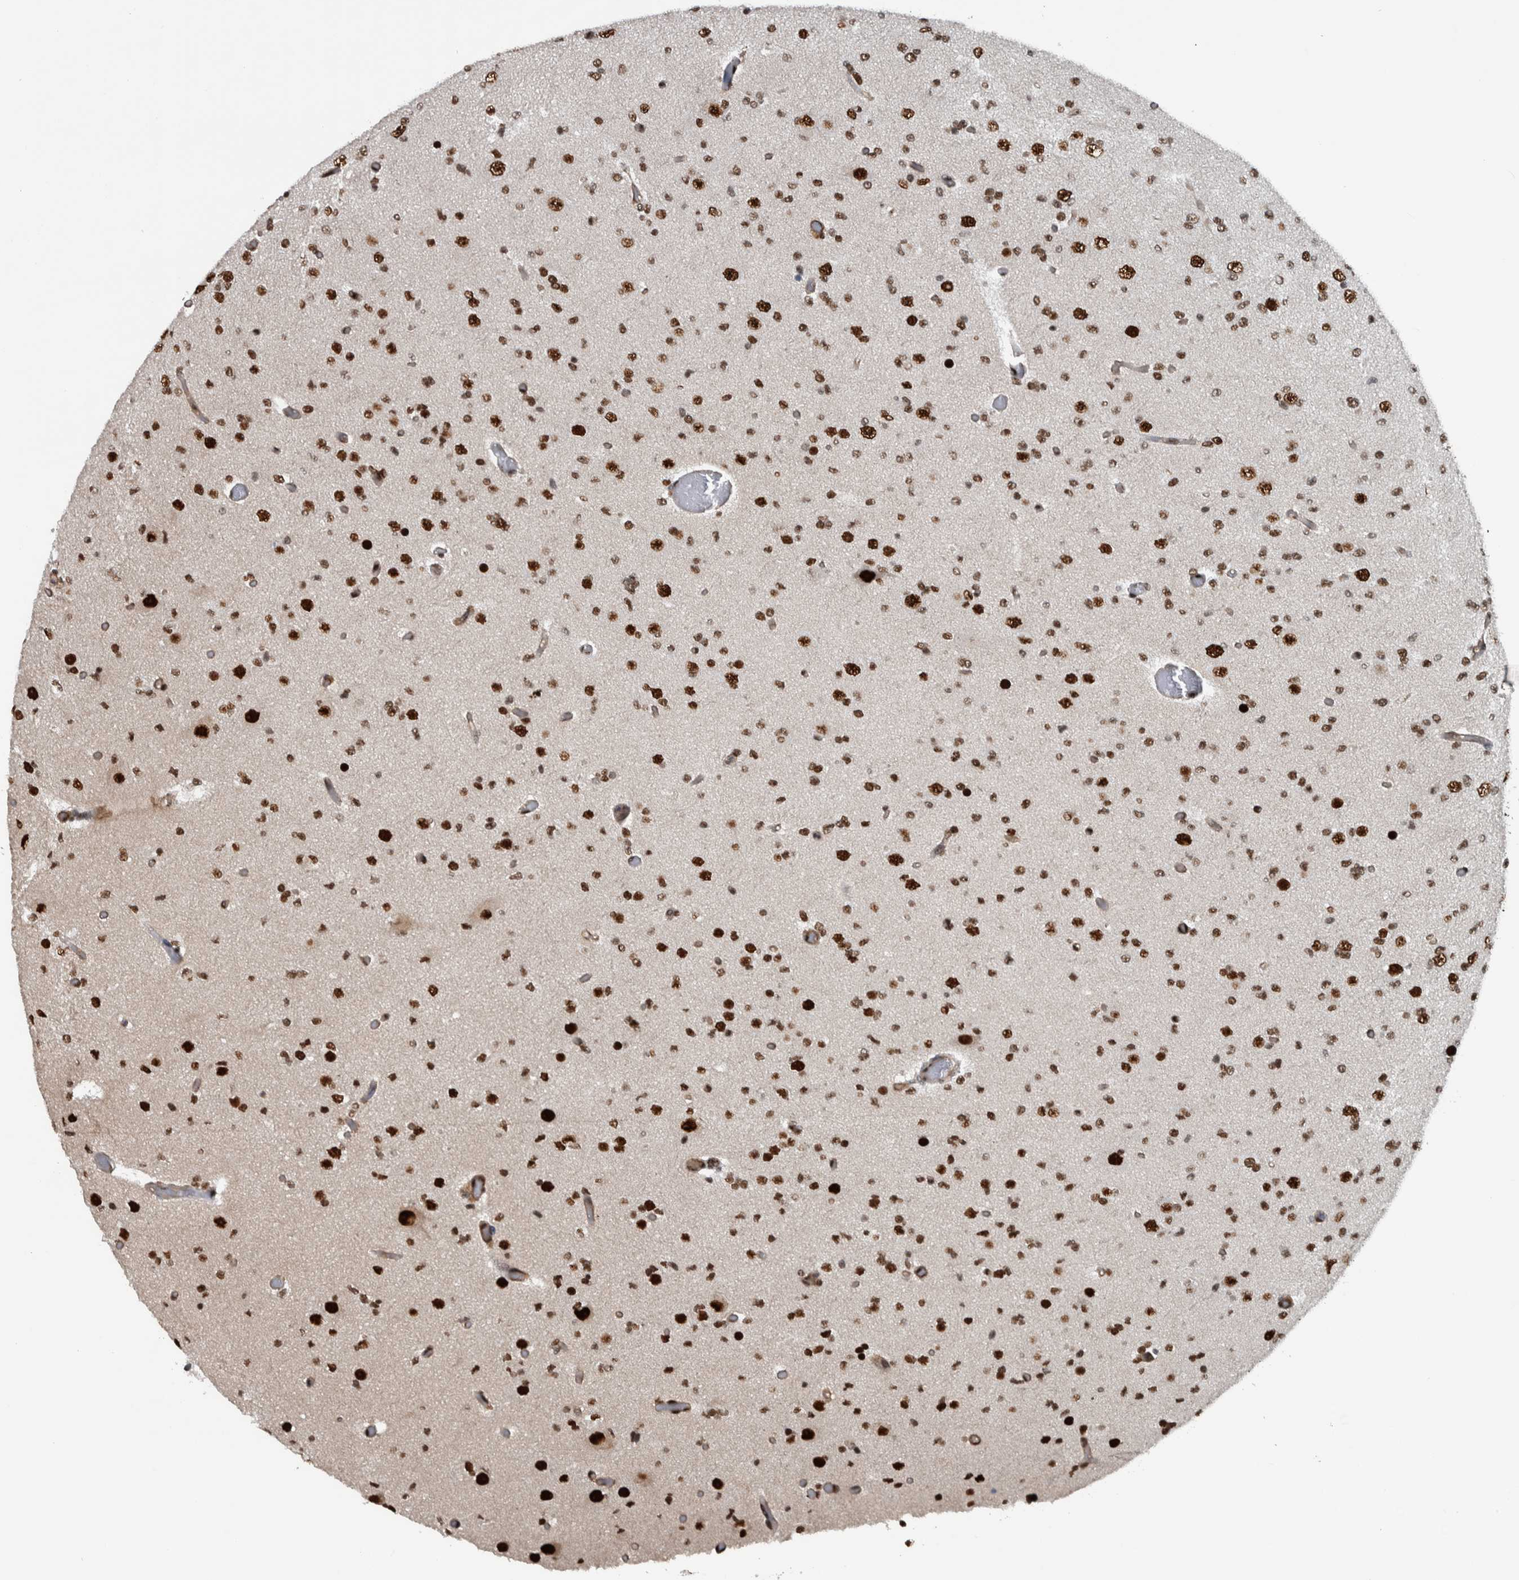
{"staining": {"intensity": "strong", "quantity": ">75%", "location": "nuclear"}, "tissue": "glioma", "cell_type": "Tumor cells", "image_type": "cancer", "snomed": [{"axis": "morphology", "description": "Glioma, malignant, Low grade"}, {"axis": "topography", "description": "Brain"}], "caption": "Low-grade glioma (malignant) stained with a brown dye displays strong nuclear positive positivity in approximately >75% of tumor cells.", "gene": "FAM135B", "patient": {"sex": "female", "age": 22}}